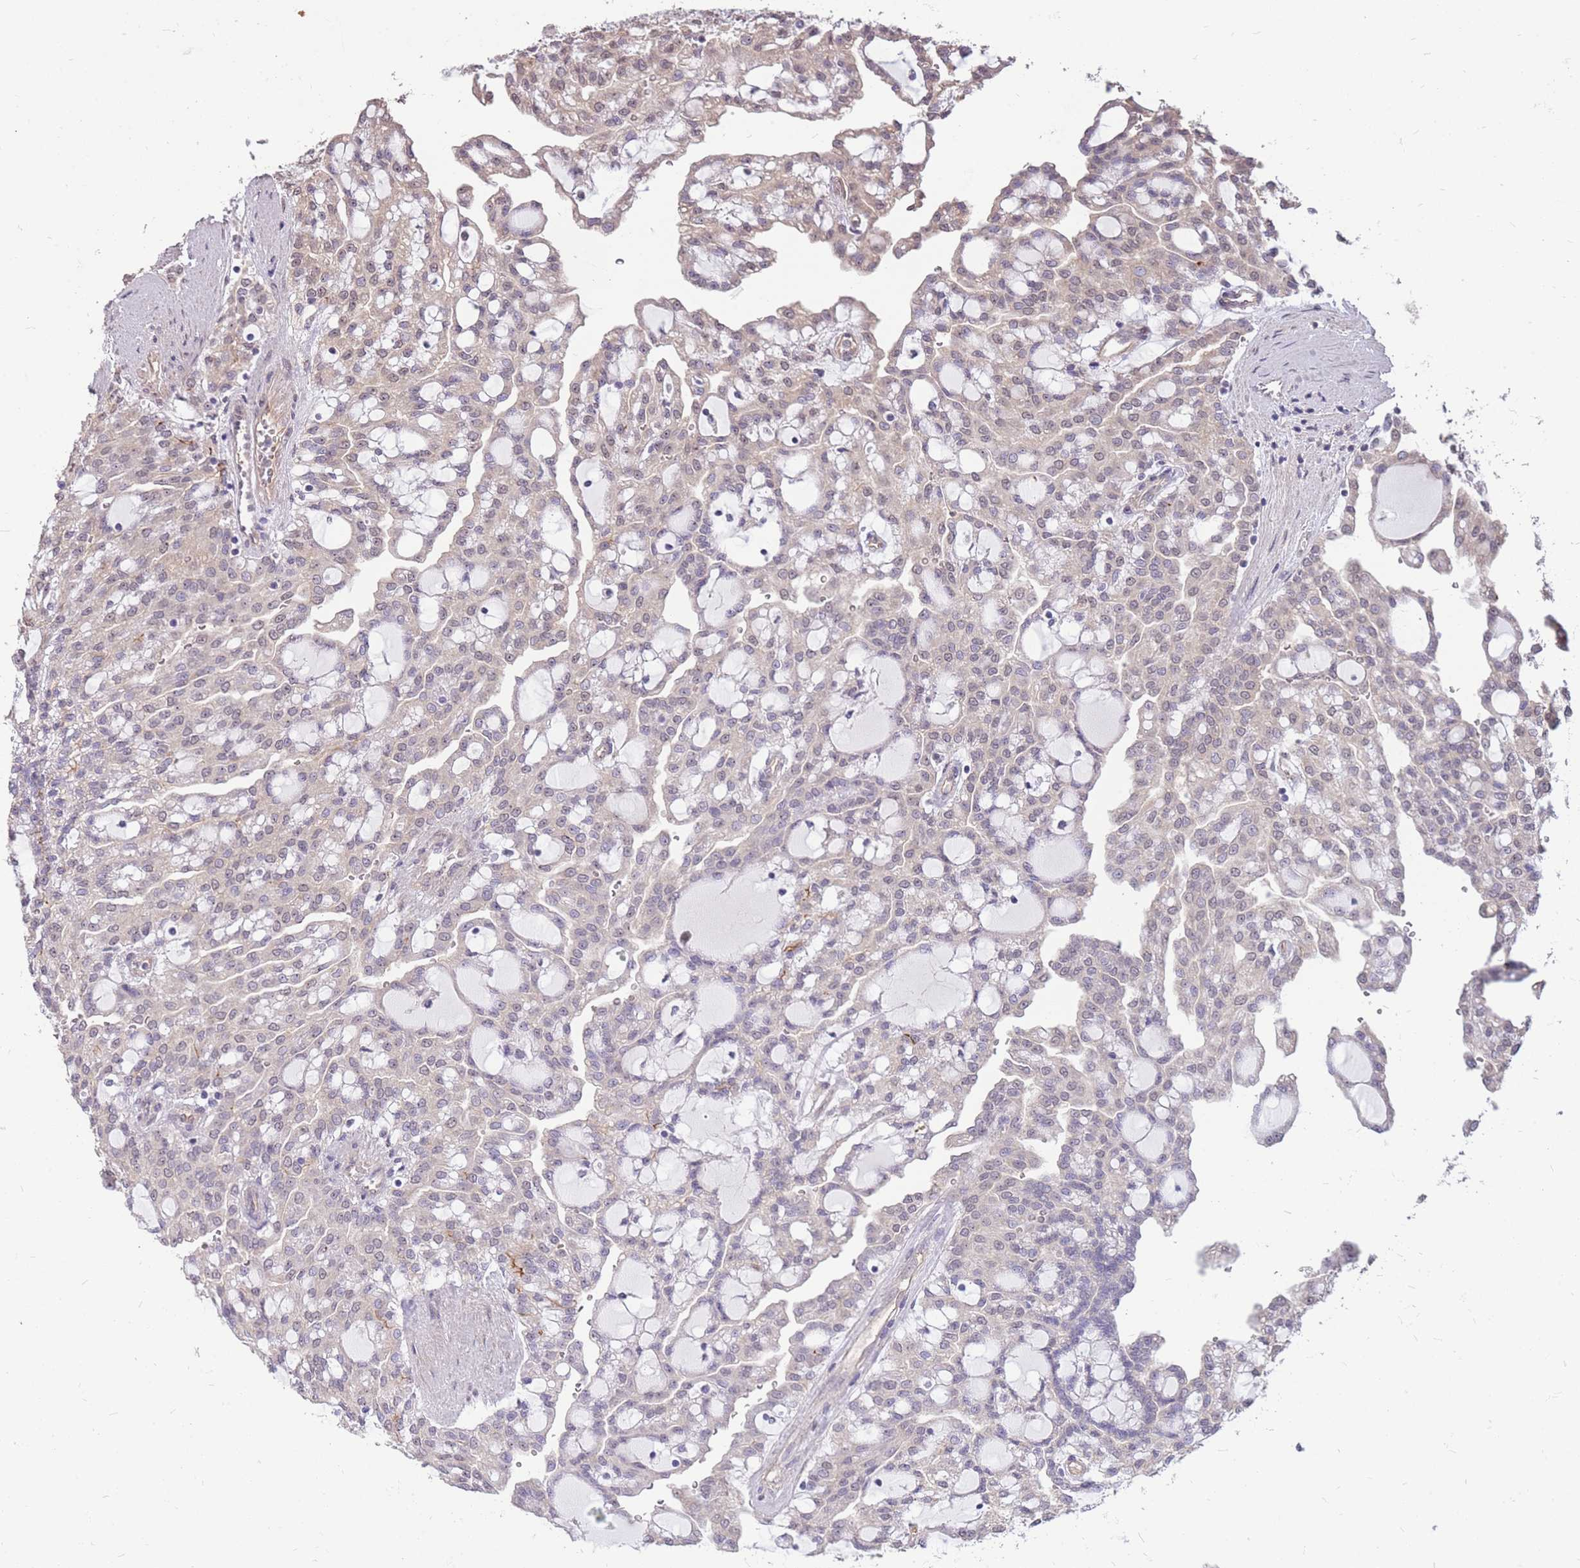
{"staining": {"intensity": "negative", "quantity": "none", "location": "none"}, "tissue": "renal cancer", "cell_type": "Tumor cells", "image_type": "cancer", "snomed": [{"axis": "morphology", "description": "Adenocarcinoma, NOS"}, {"axis": "topography", "description": "Kidney"}], "caption": "Immunohistochemistry photomicrograph of neoplastic tissue: human renal adenocarcinoma stained with DAB demonstrates no significant protein staining in tumor cells.", "gene": "DYNC1LI2", "patient": {"sex": "male", "age": 63}}